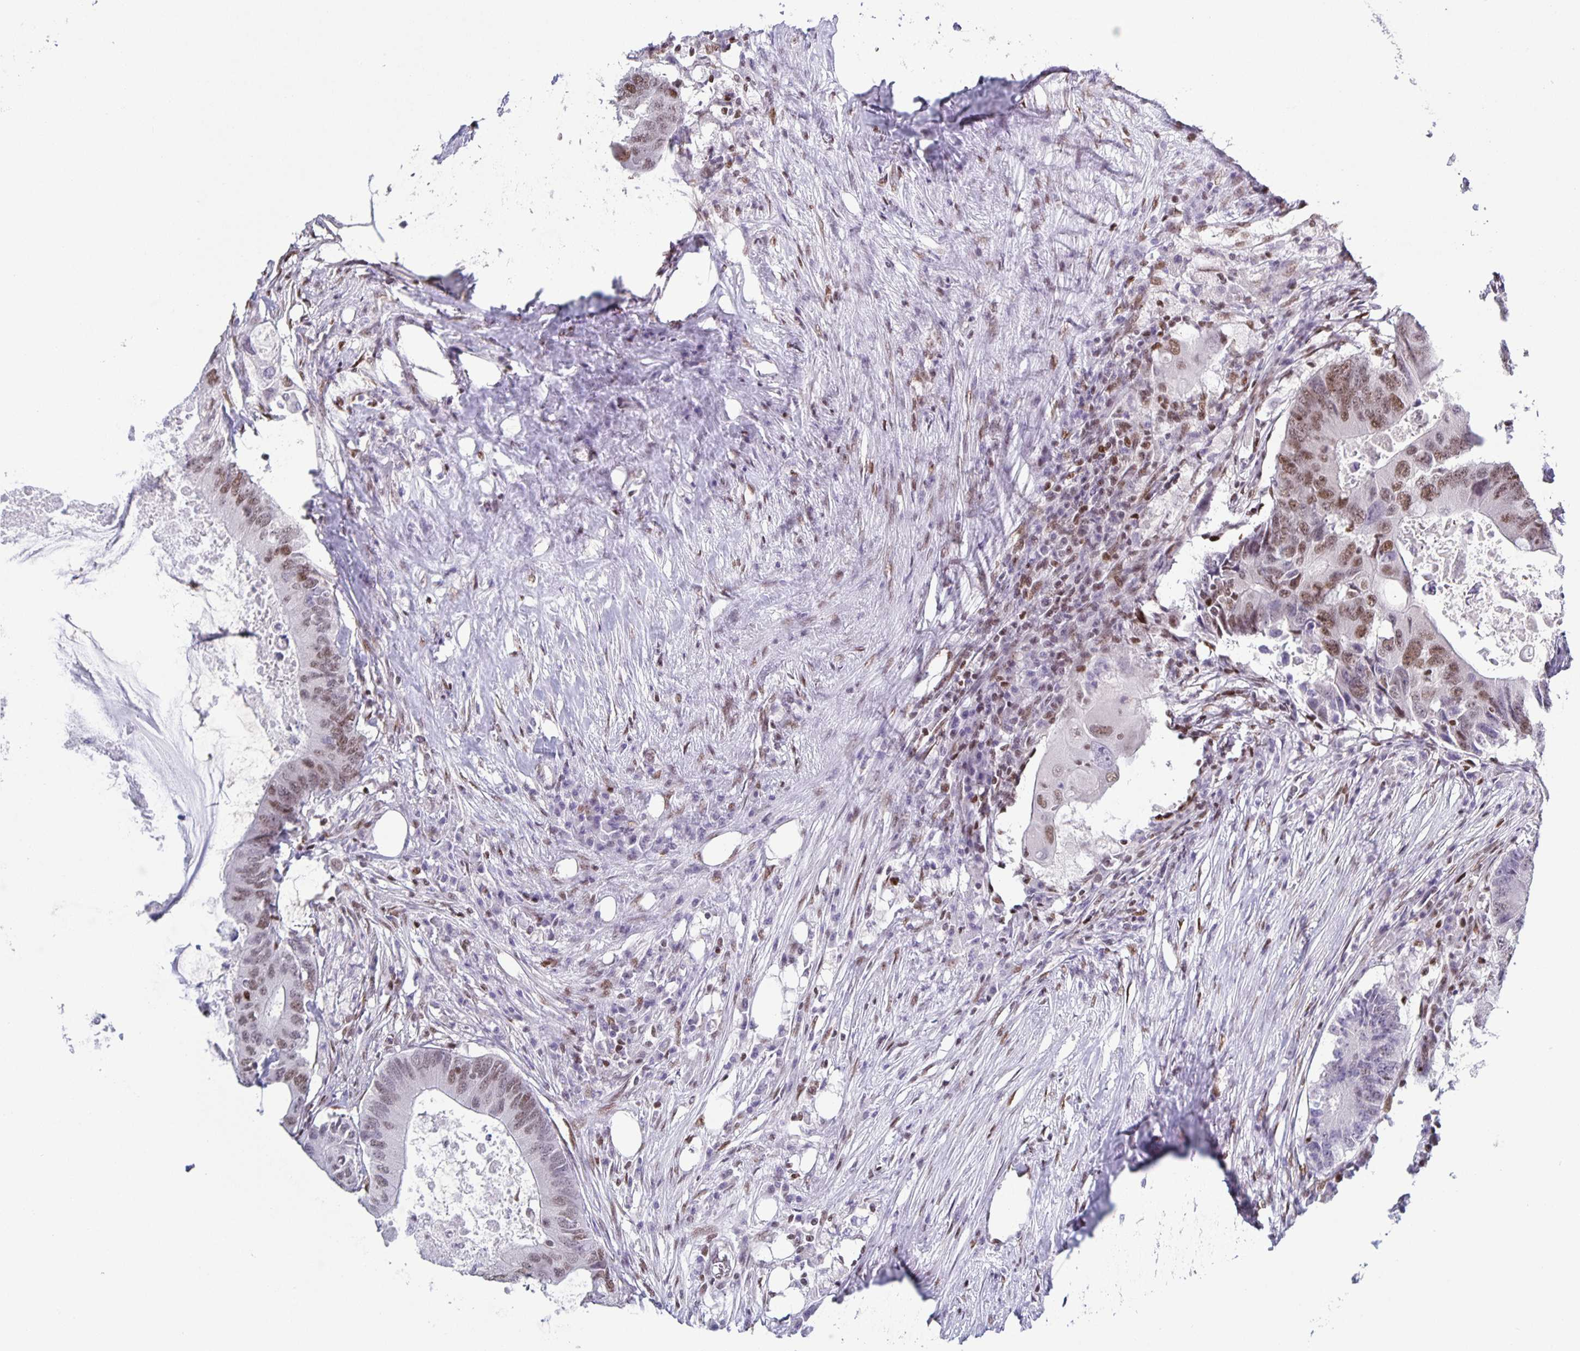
{"staining": {"intensity": "moderate", "quantity": ">75%", "location": "nuclear"}, "tissue": "colorectal cancer", "cell_type": "Tumor cells", "image_type": "cancer", "snomed": [{"axis": "morphology", "description": "Adenocarcinoma, NOS"}, {"axis": "topography", "description": "Colon"}], "caption": "Adenocarcinoma (colorectal) was stained to show a protein in brown. There is medium levels of moderate nuclear positivity in approximately >75% of tumor cells. The protein of interest is stained brown, and the nuclei are stained in blue (DAB (3,3'-diaminobenzidine) IHC with brightfield microscopy, high magnification).", "gene": "JUND", "patient": {"sex": "male", "age": 71}}